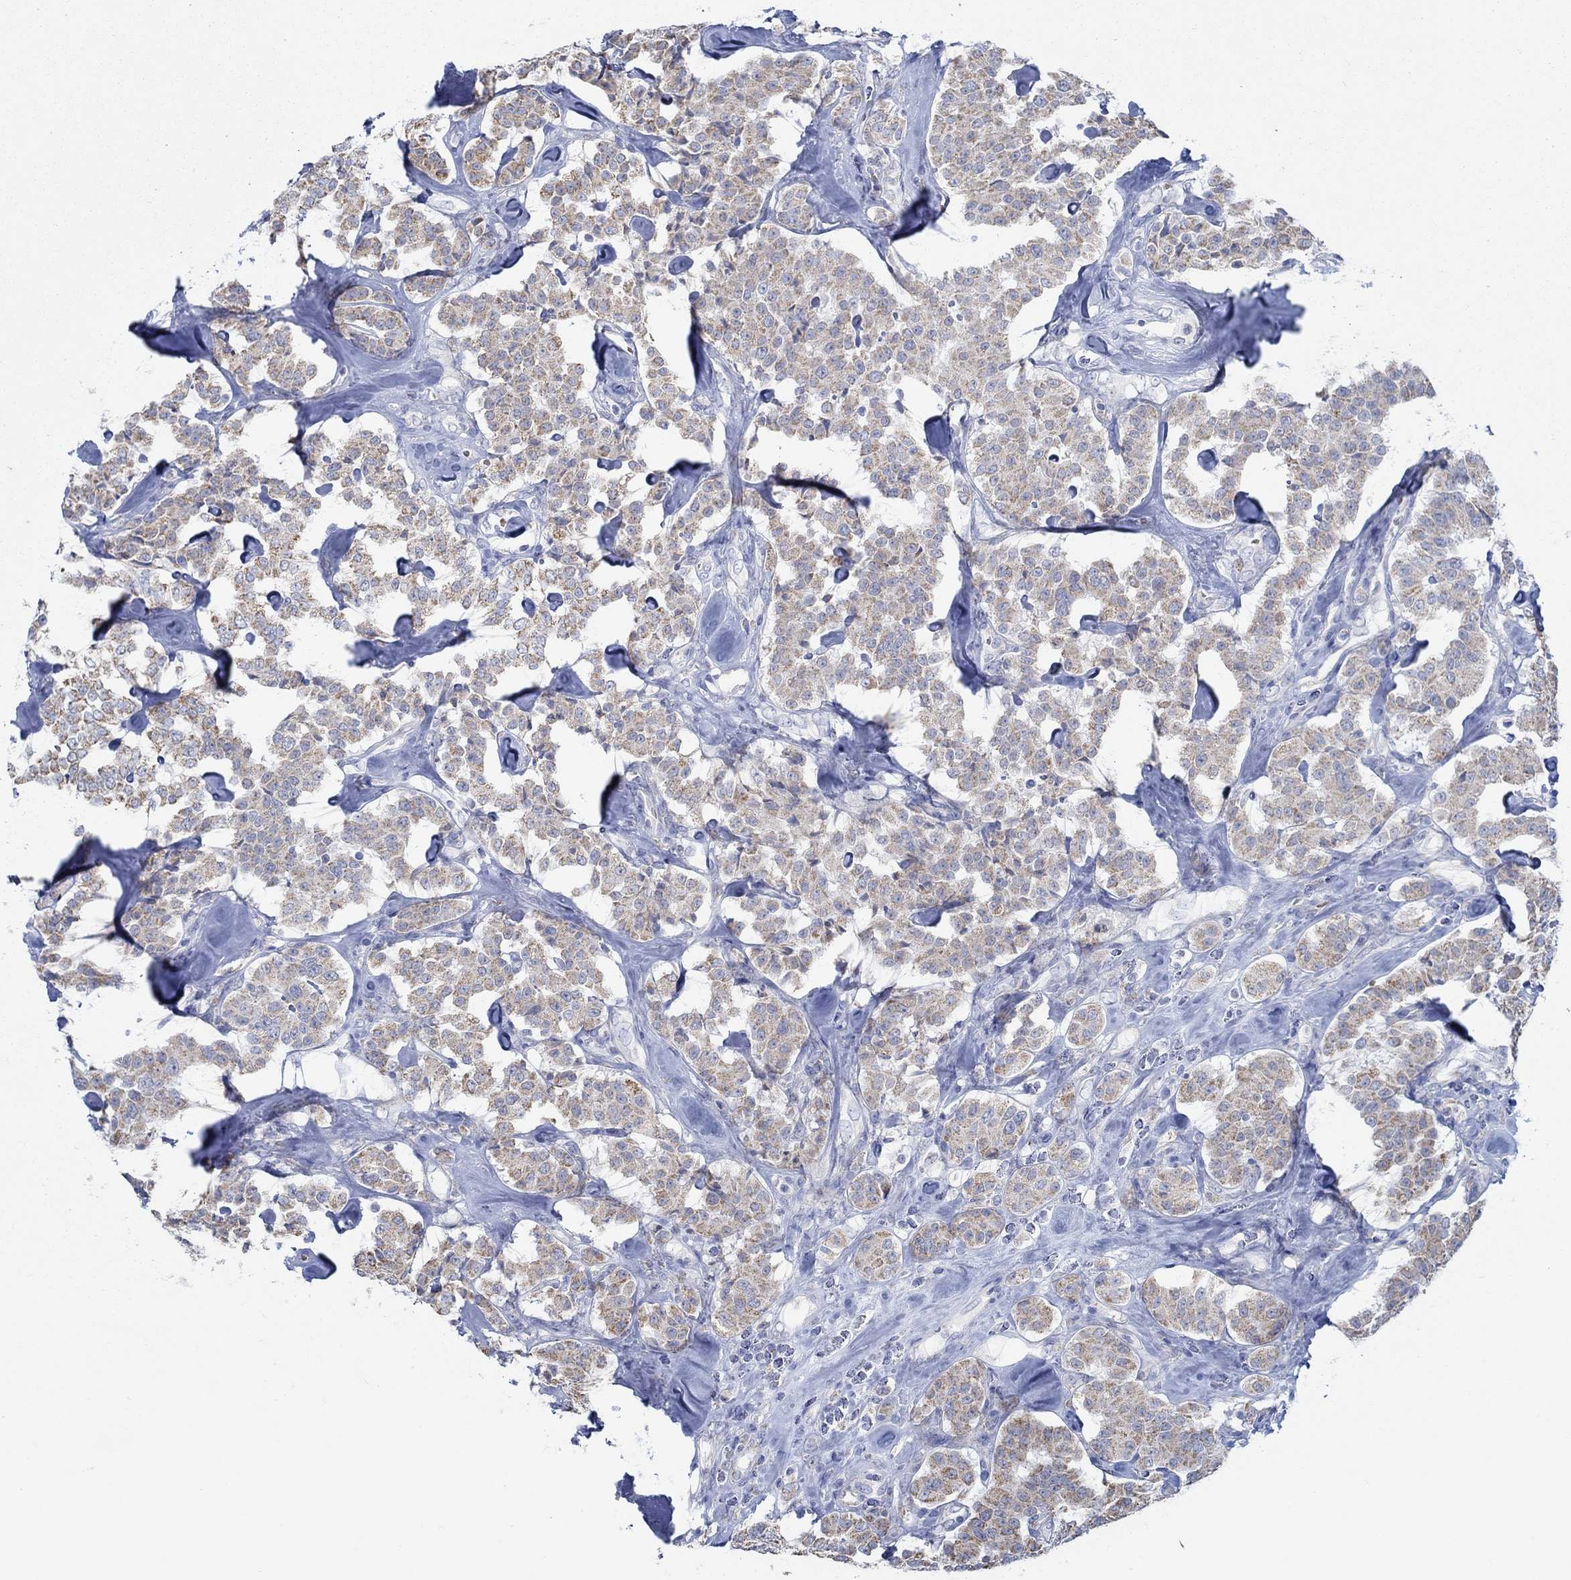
{"staining": {"intensity": "moderate", "quantity": ">75%", "location": "cytoplasmic/membranous"}, "tissue": "carcinoid", "cell_type": "Tumor cells", "image_type": "cancer", "snomed": [{"axis": "morphology", "description": "Carcinoid, malignant, NOS"}, {"axis": "topography", "description": "Pancreas"}], "caption": "High-power microscopy captured an immunohistochemistry (IHC) image of carcinoid, revealing moderate cytoplasmic/membranous staining in approximately >75% of tumor cells.", "gene": "GLOD5", "patient": {"sex": "male", "age": 41}}